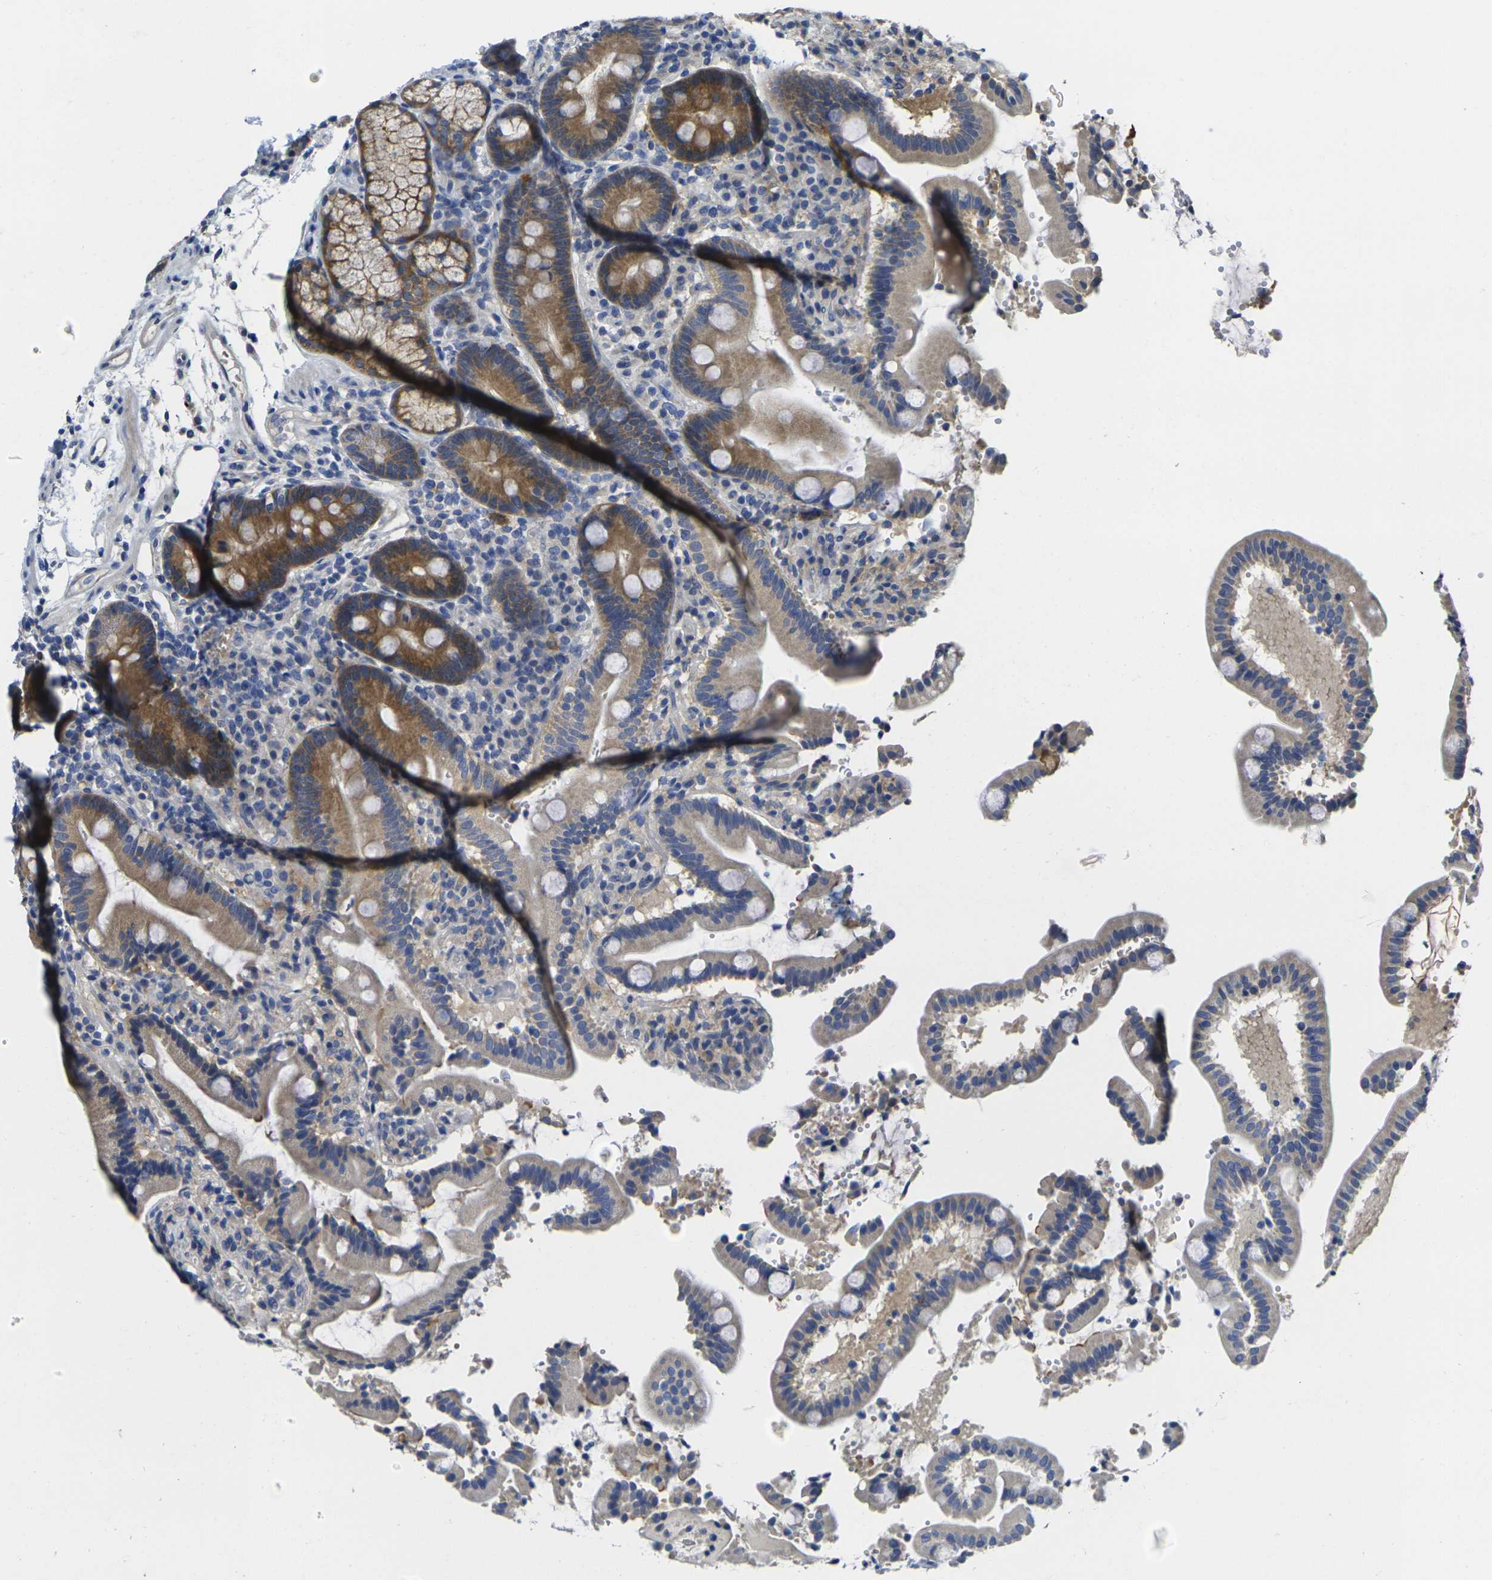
{"staining": {"intensity": "moderate", "quantity": "25%-75%", "location": "cytoplasmic/membranous"}, "tissue": "duodenum", "cell_type": "Glandular cells", "image_type": "normal", "snomed": [{"axis": "morphology", "description": "Normal tissue, NOS"}, {"axis": "topography", "description": "Small intestine, NOS"}], "caption": "A brown stain labels moderate cytoplasmic/membranous expression of a protein in glandular cells of normal duodenum.", "gene": "GNA12", "patient": {"sex": "female", "age": 71}}